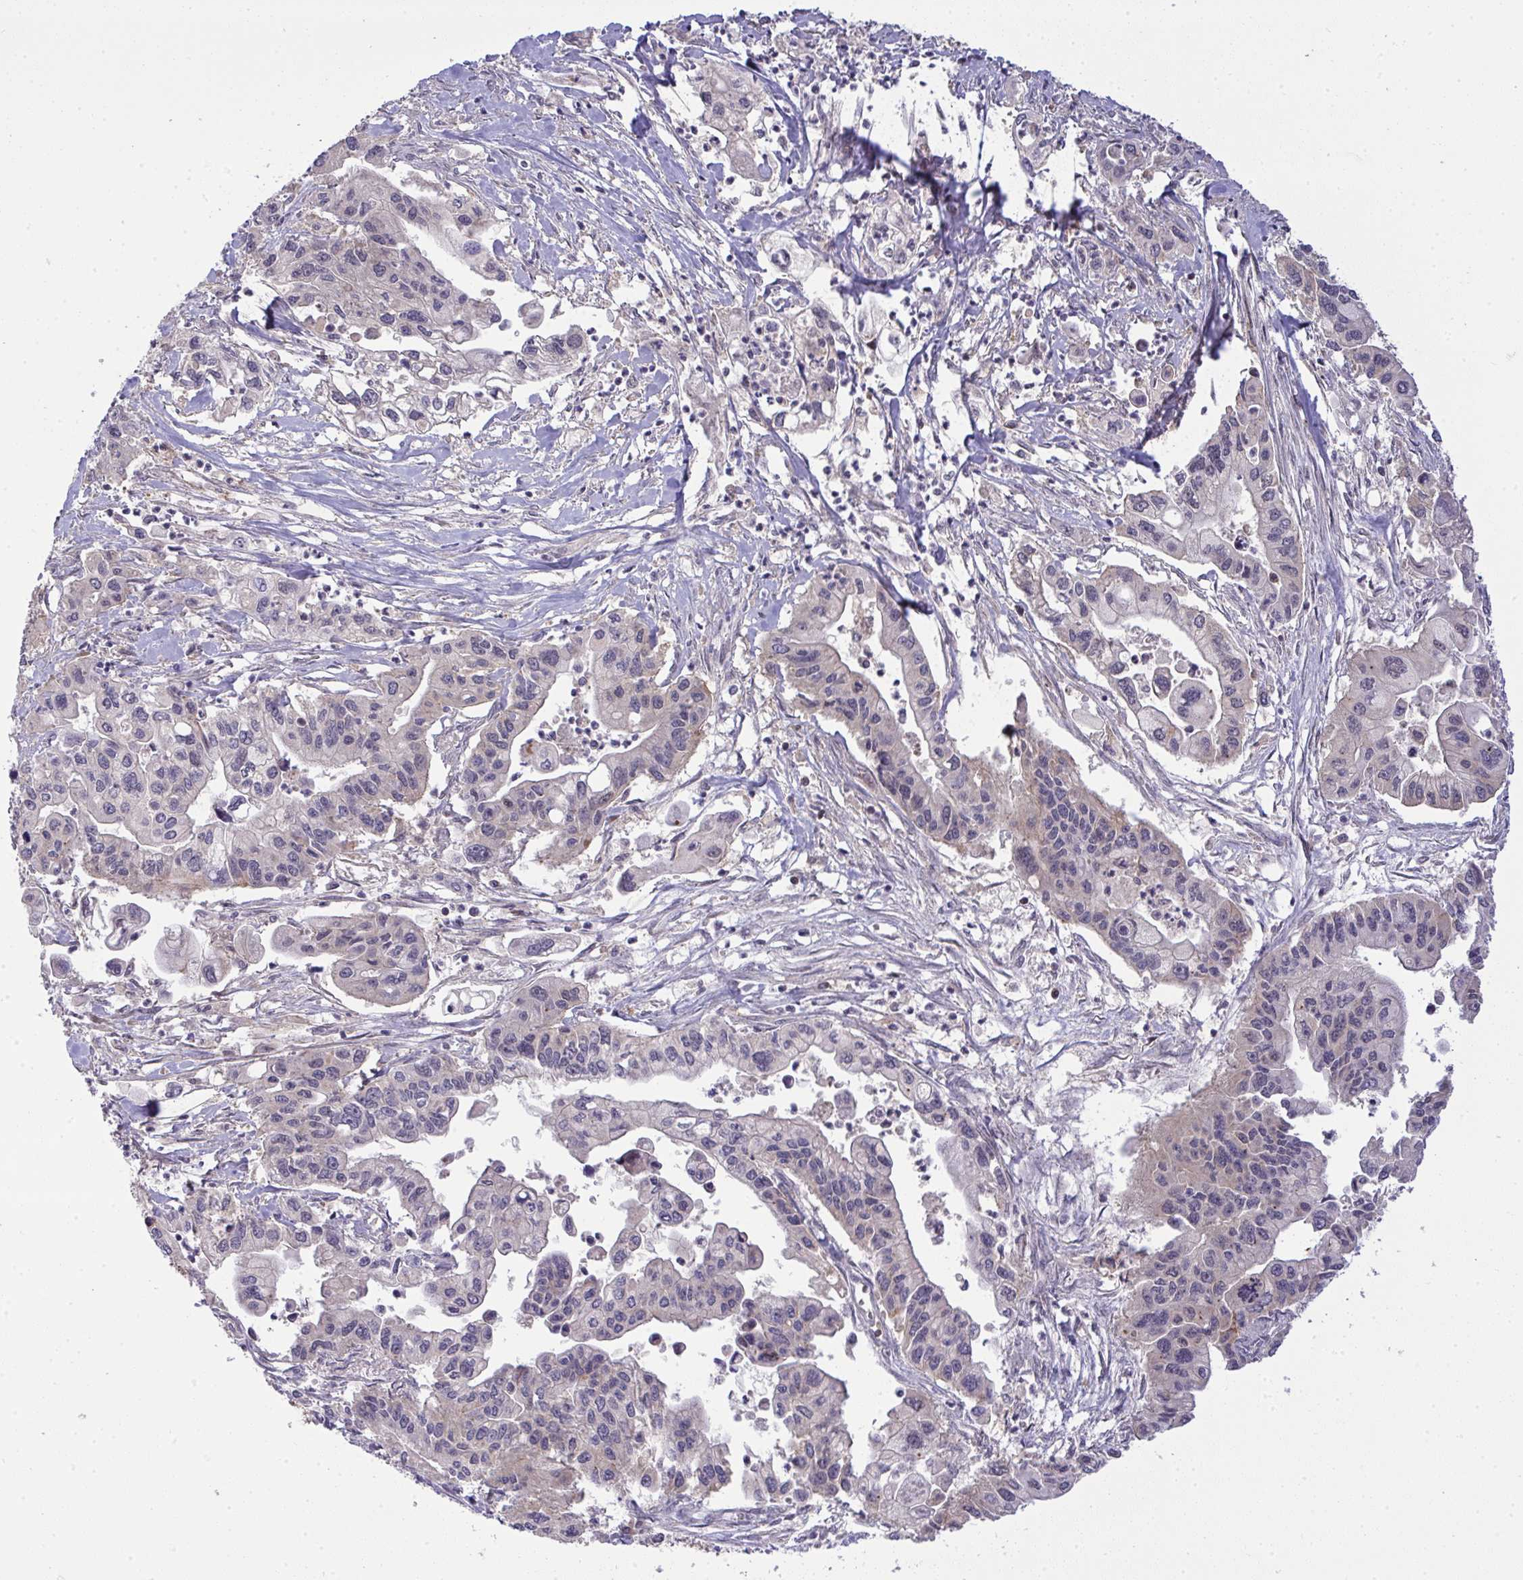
{"staining": {"intensity": "negative", "quantity": "none", "location": "none"}, "tissue": "pancreatic cancer", "cell_type": "Tumor cells", "image_type": "cancer", "snomed": [{"axis": "morphology", "description": "Adenocarcinoma, NOS"}, {"axis": "topography", "description": "Pancreas"}], "caption": "Tumor cells are negative for brown protein staining in adenocarcinoma (pancreatic).", "gene": "SLC9A6", "patient": {"sex": "male", "age": 62}}